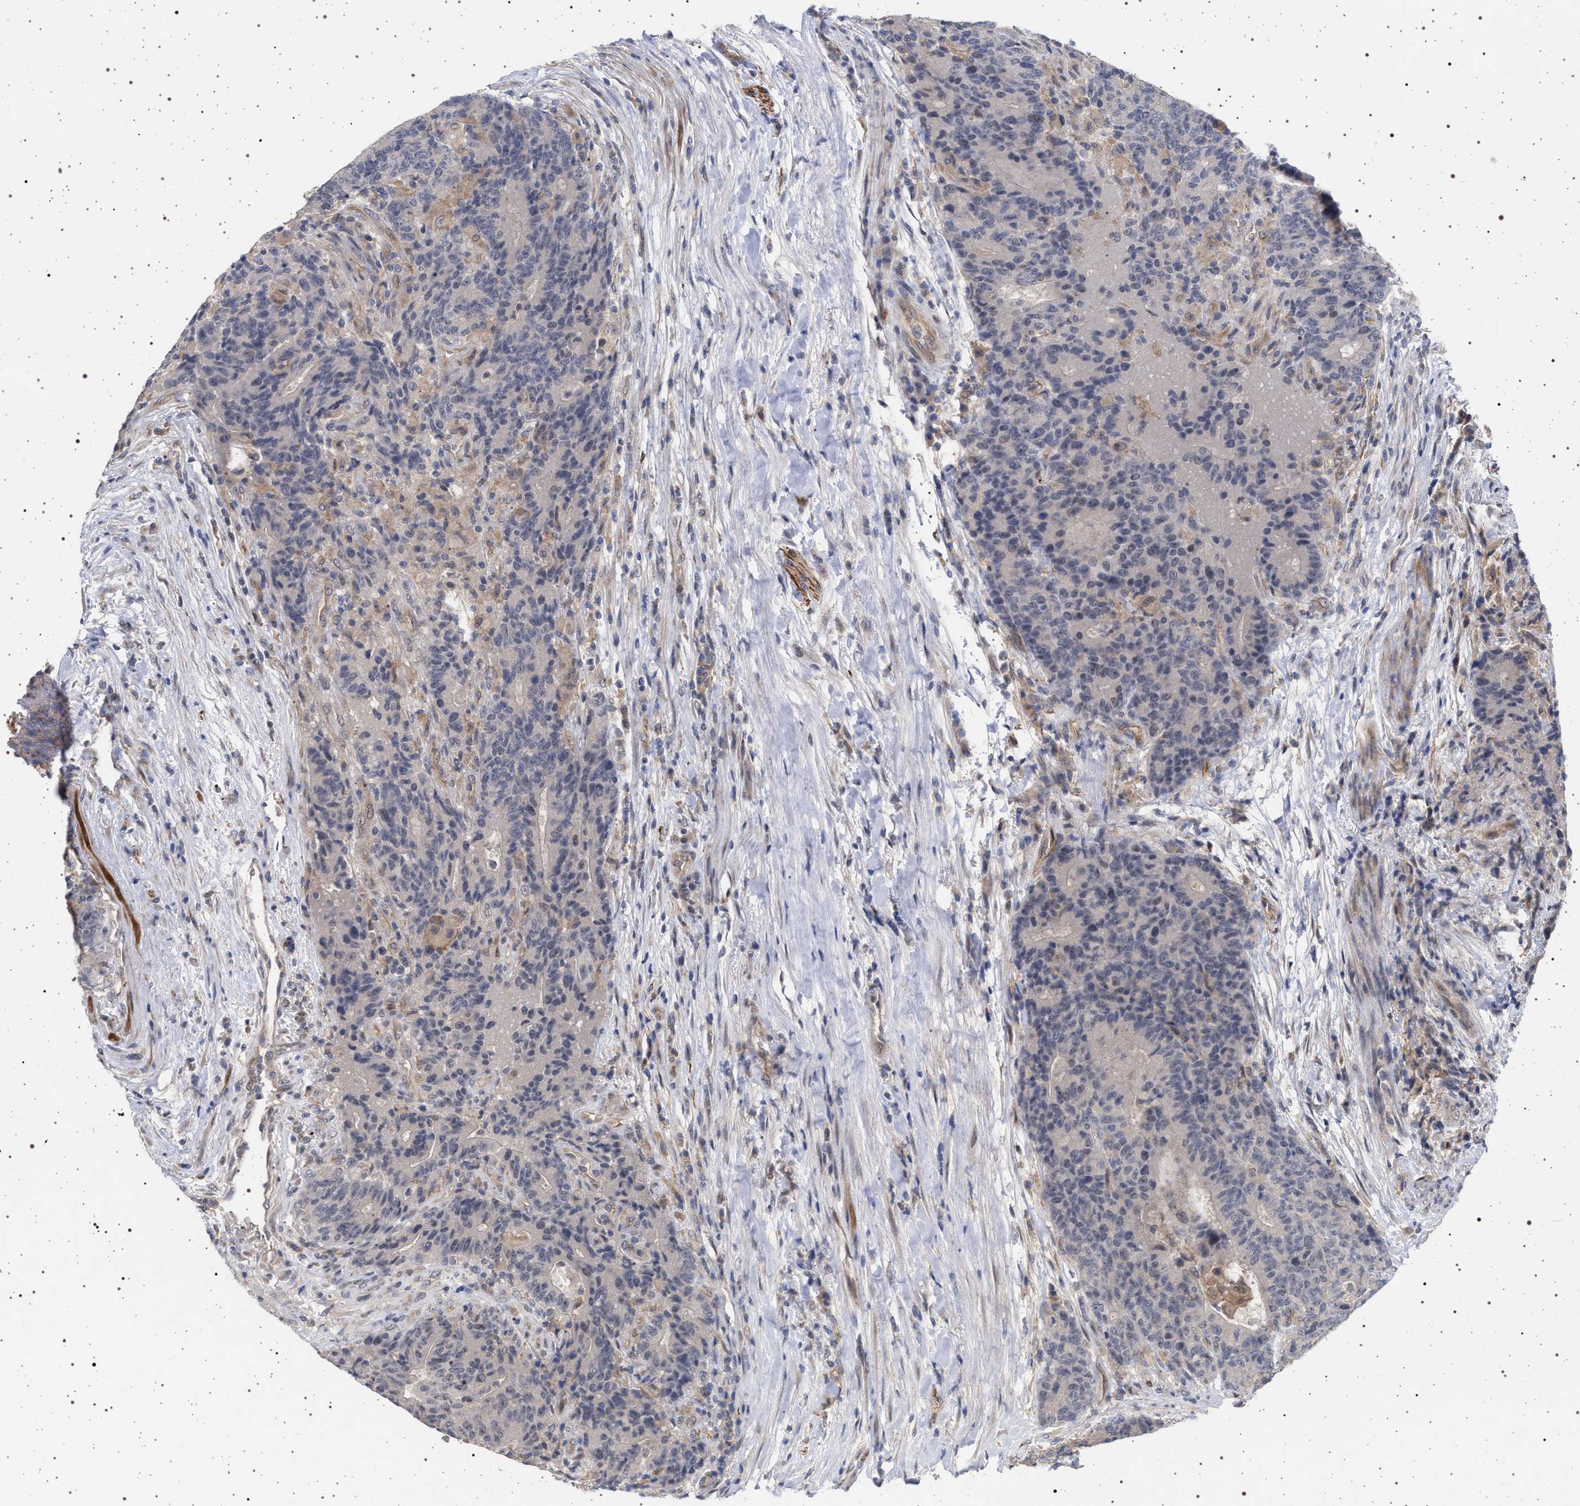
{"staining": {"intensity": "negative", "quantity": "none", "location": "none"}, "tissue": "colorectal cancer", "cell_type": "Tumor cells", "image_type": "cancer", "snomed": [{"axis": "morphology", "description": "Normal tissue, NOS"}, {"axis": "morphology", "description": "Adenocarcinoma, NOS"}, {"axis": "topography", "description": "Colon"}], "caption": "High power microscopy micrograph of an immunohistochemistry photomicrograph of colorectal adenocarcinoma, revealing no significant positivity in tumor cells.", "gene": "RBM48", "patient": {"sex": "female", "age": 75}}